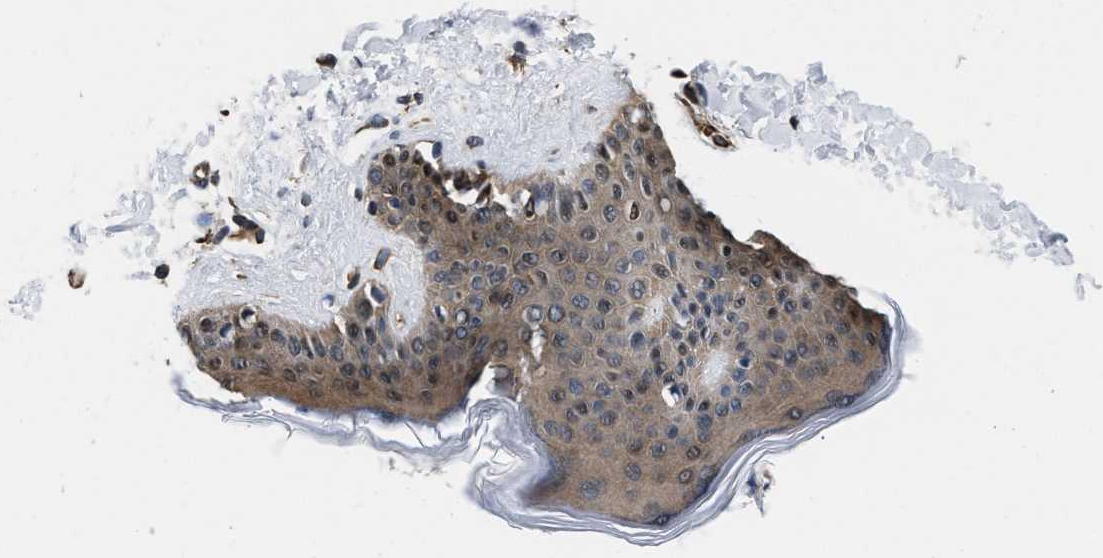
{"staining": {"intensity": "moderate", "quantity": ">75%", "location": "cytoplasmic/membranous"}, "tissue": "skin", "cell_type": "Fibroblasts", "image_type": "normal", "snomed": [{"axis": "morphology", "description": "Normal tissue, NOS"}, {"axis": "topography", "description": "Skin"}], "caption": "Protein expression analysis of normal skin reveals moderate cytoplasmic/membranous staining in approximately >75% of fibroblasts.", "gene": "RBM33", "patient": {"sex": "male", "age": 30}}